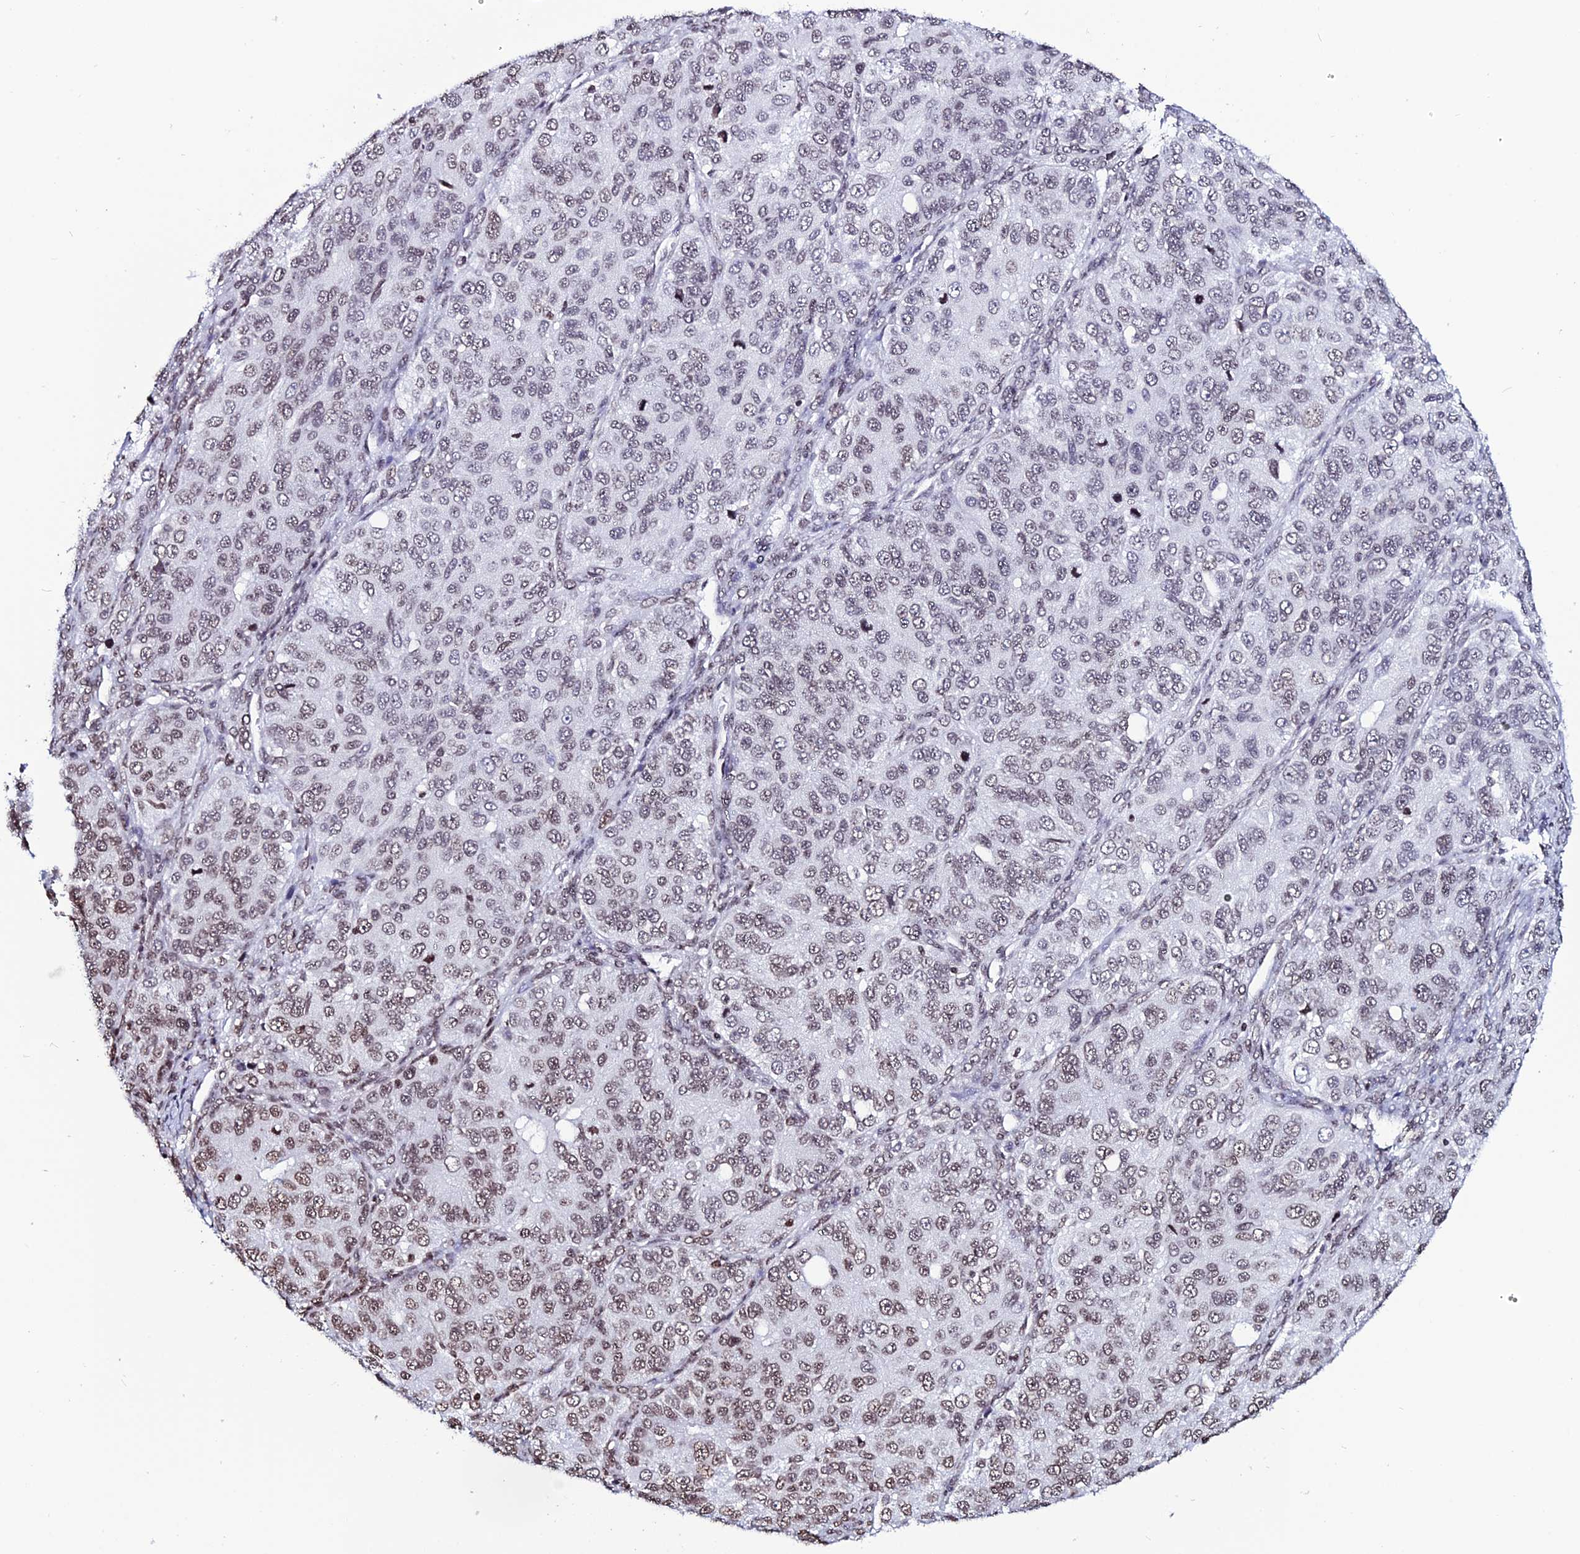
{"staining": {"intensity": "moderate", "quantity": "25%-75%", "location": "nuclear"}, "tissue": "ovarian cancer", "cell_type": "Tumor cells", "image_type": "cancer", "snomed": [{"axis": "morphology", "description": "Carcinoma, endometroid"}, {"axis": "topography", "description": "Ovary"}], "caption": "About 25%-75% of tumor cells in ovarian cancer (endometroid carcinoma) demonstrate moderate nuclear protein expression as visualized by brown immunohistochemical staining.", "gene": "MACROH2A2", "patient": {"sex": "female", "age": 51}}